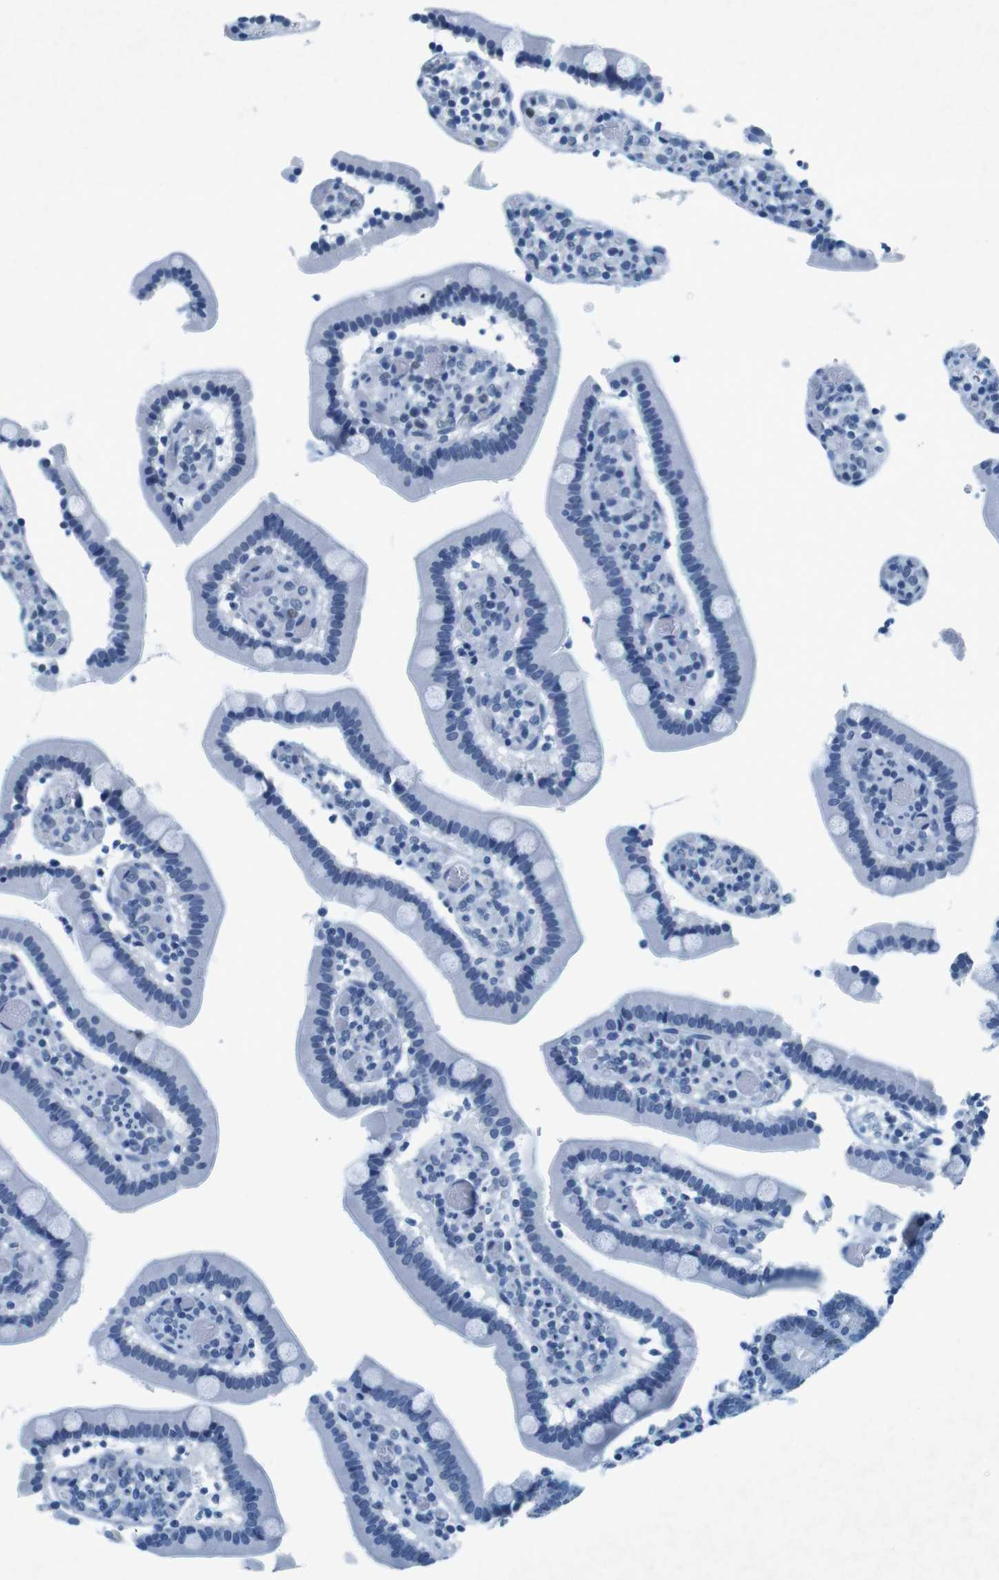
{"staining": {"intensity": "weak", "quantity": "<25%", "location": "nuclear"}, "tissue": "duodenum", "cell_type": "Glandular cells", "image_type": "normal", "snomed": [{"axis": "morphology", "description": "Normal tissue, NOS"}, {"axis": "topography", "description": "Duodenum"}], "caption": "This image is of benign duodenum stained with immunohistochemistry to label a protein in brown with the nuclei are counter-stained blue. There is no positivity in glandular cells.", "gene": "CTAG1B", "patient": {"sex": "female", "age": 53}}